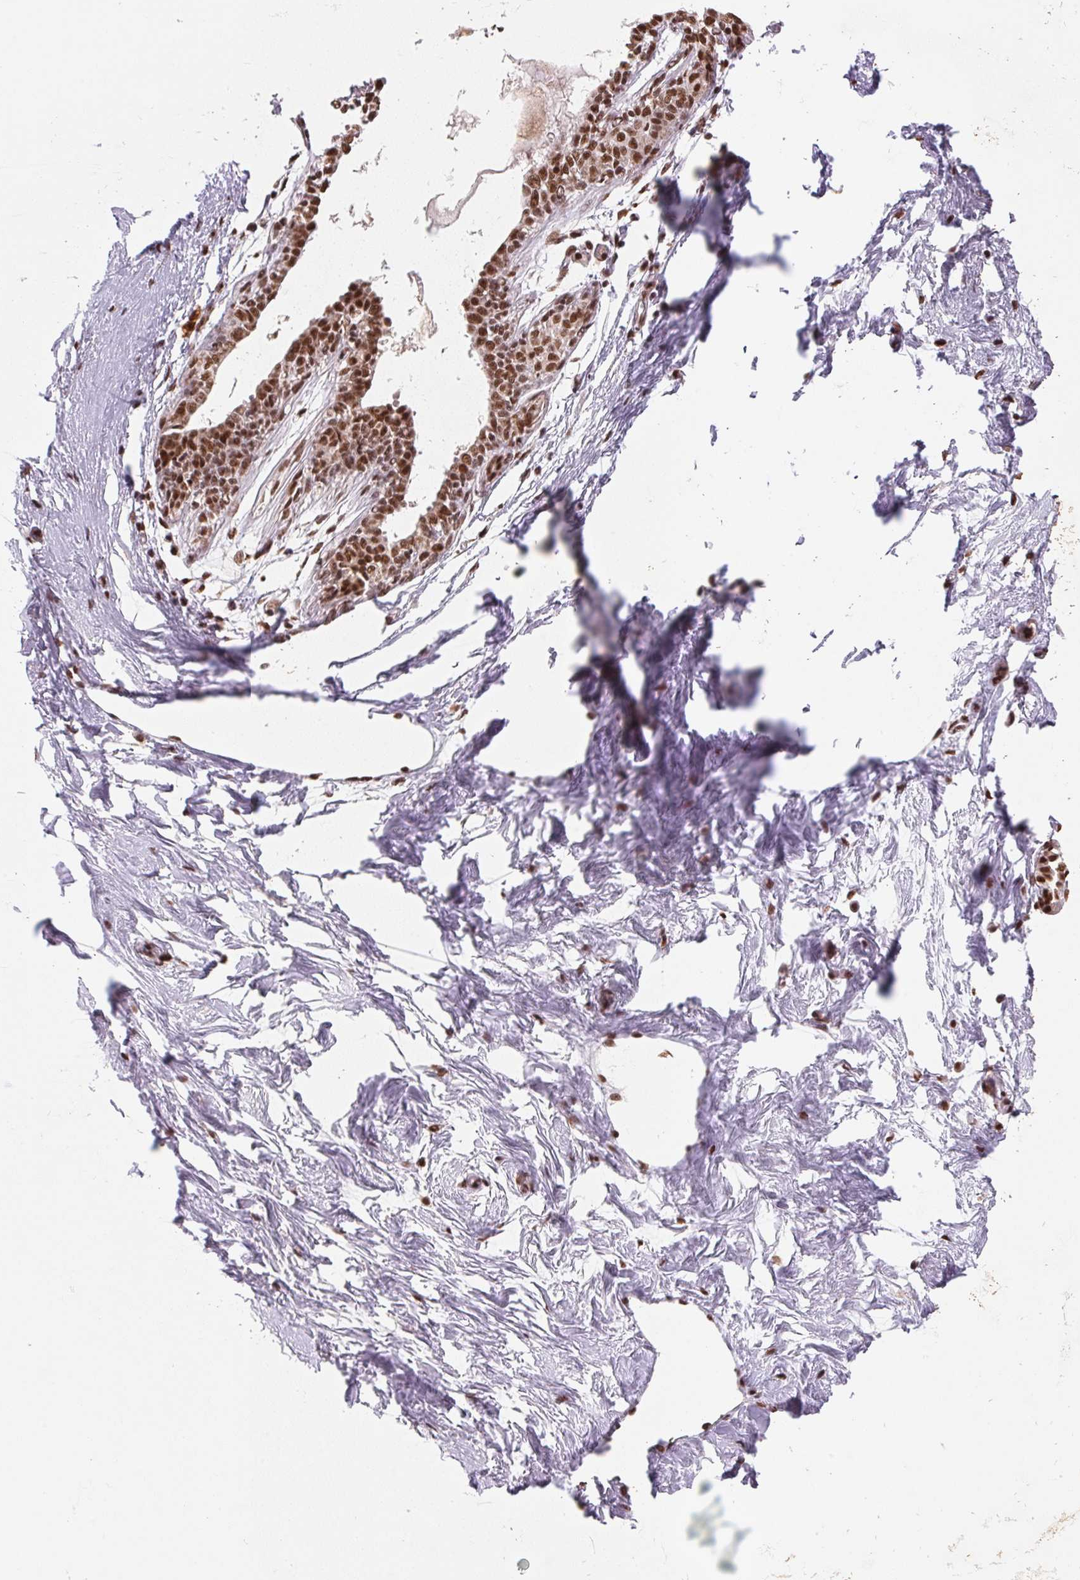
{"staining": {"intensity": "moderate", "quantity": "<25%", "location": "nuclear"}, "tissue": "breast", "cell_type": "Adipocytes", "image_type": "normal", "snomed": [{"axis": "morphology", "description": "Normal tissue, NOS"}, {"axis": "topography", "description": "Breast"}], "caption": "Immunohistochemical staining of unremarkable breast reveals <25% levels of moderate nuclear protein expression in about <25% of adipocytes. (DAB IHC with brightfield microscopy, high magnification).", "gene": "SNRPG", "patient": {"sex": "female", "age": 45}}